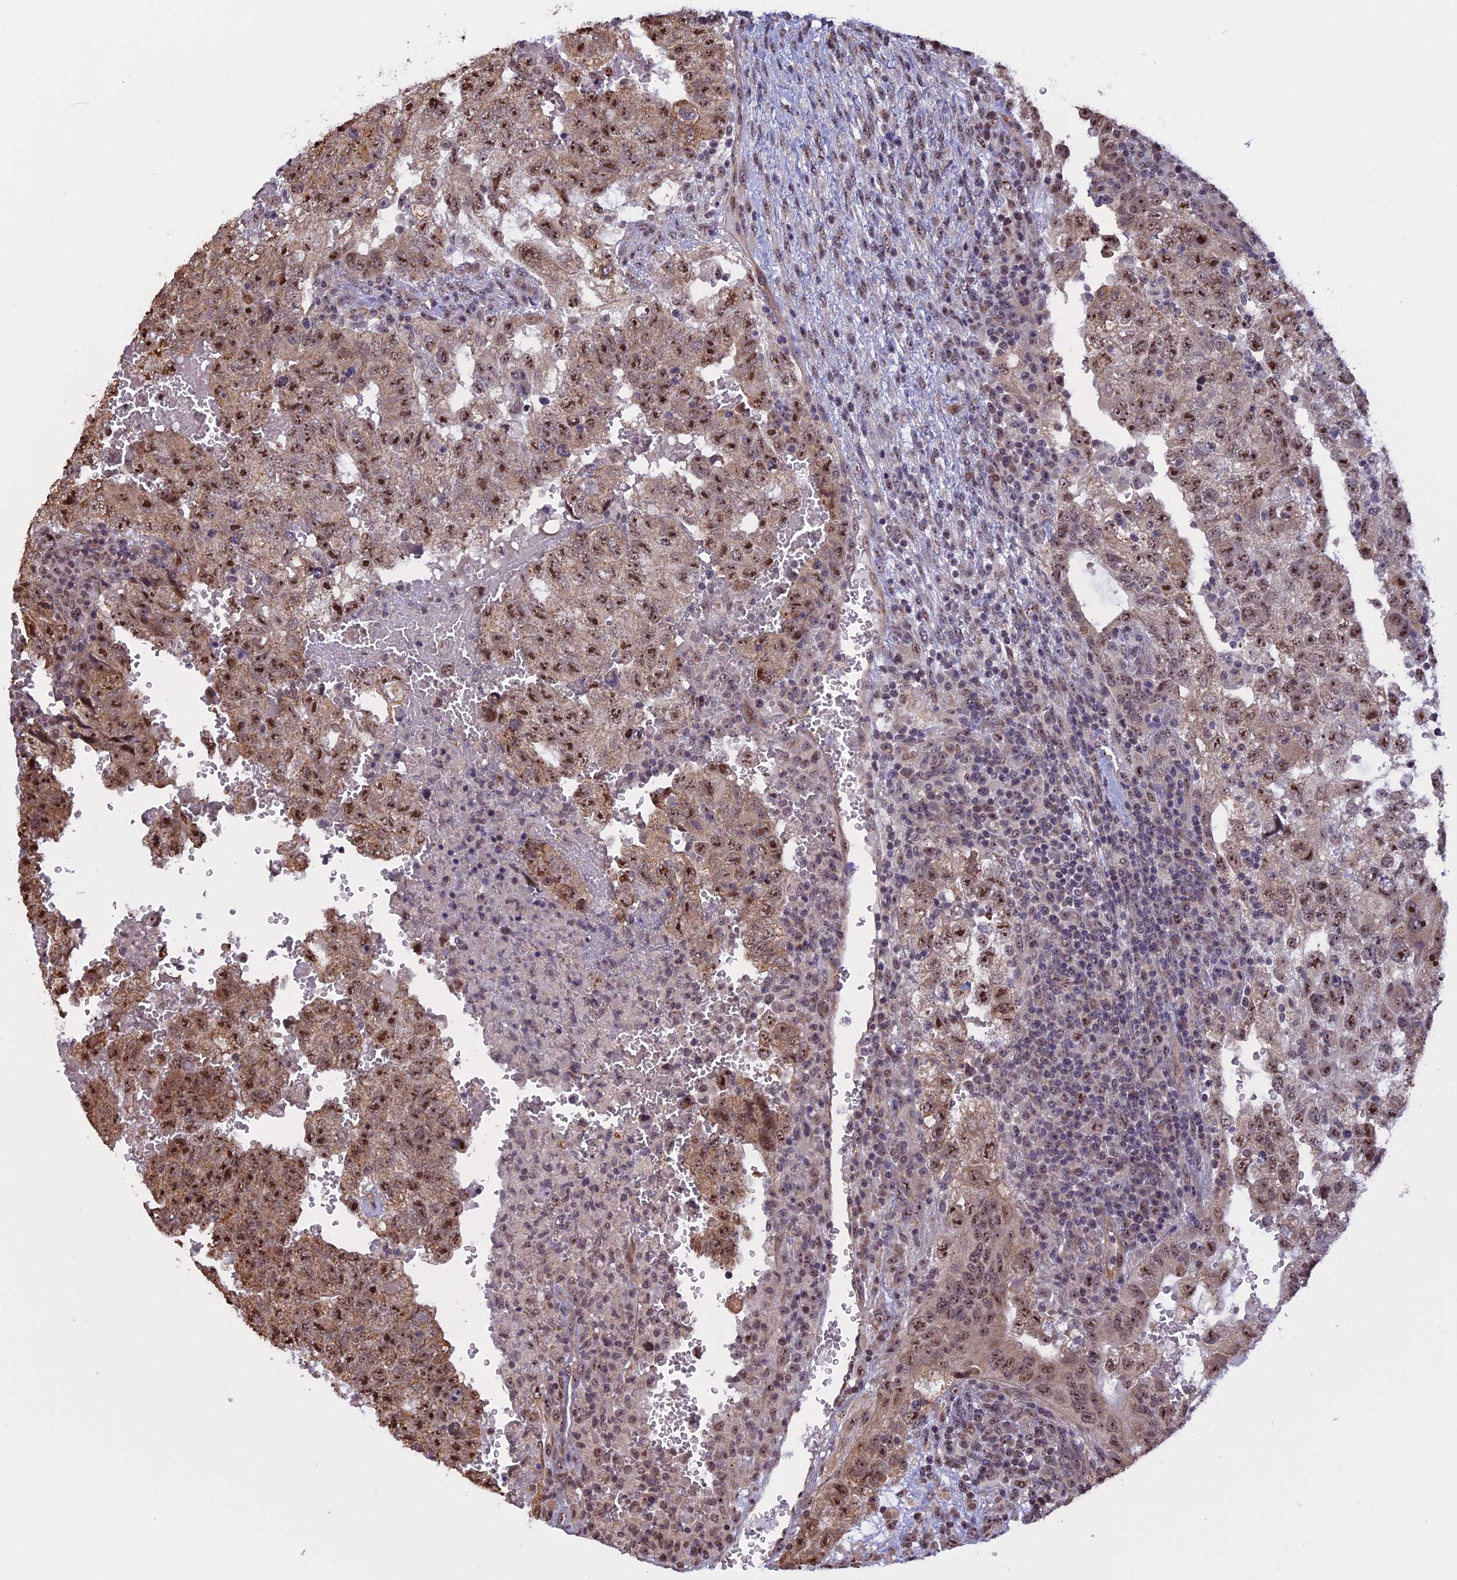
{"staining": {"intensity": "moderate", "quantity": ">75%", "location": "cytoplasmic/membranous,nuclear"}, "tissue": "testis cancer", "cell_type": "Tumor cells", "image_type": "cancer", "snomed": [{"axis": "morphology", "description": "Carcinoma, Embryonal, NOS"}, {"axis": "topography", "description": "Testis"}], "caption": "Immunohistochemical staining of testis cancer (embryonal carcinoma) exhibits medium levels of moderate cytoplasmic/membranous and nuclear protein staining in about >75% of tumor cells.", "gene": "MGA", "patient": {"sex": "male", "age": 36}}